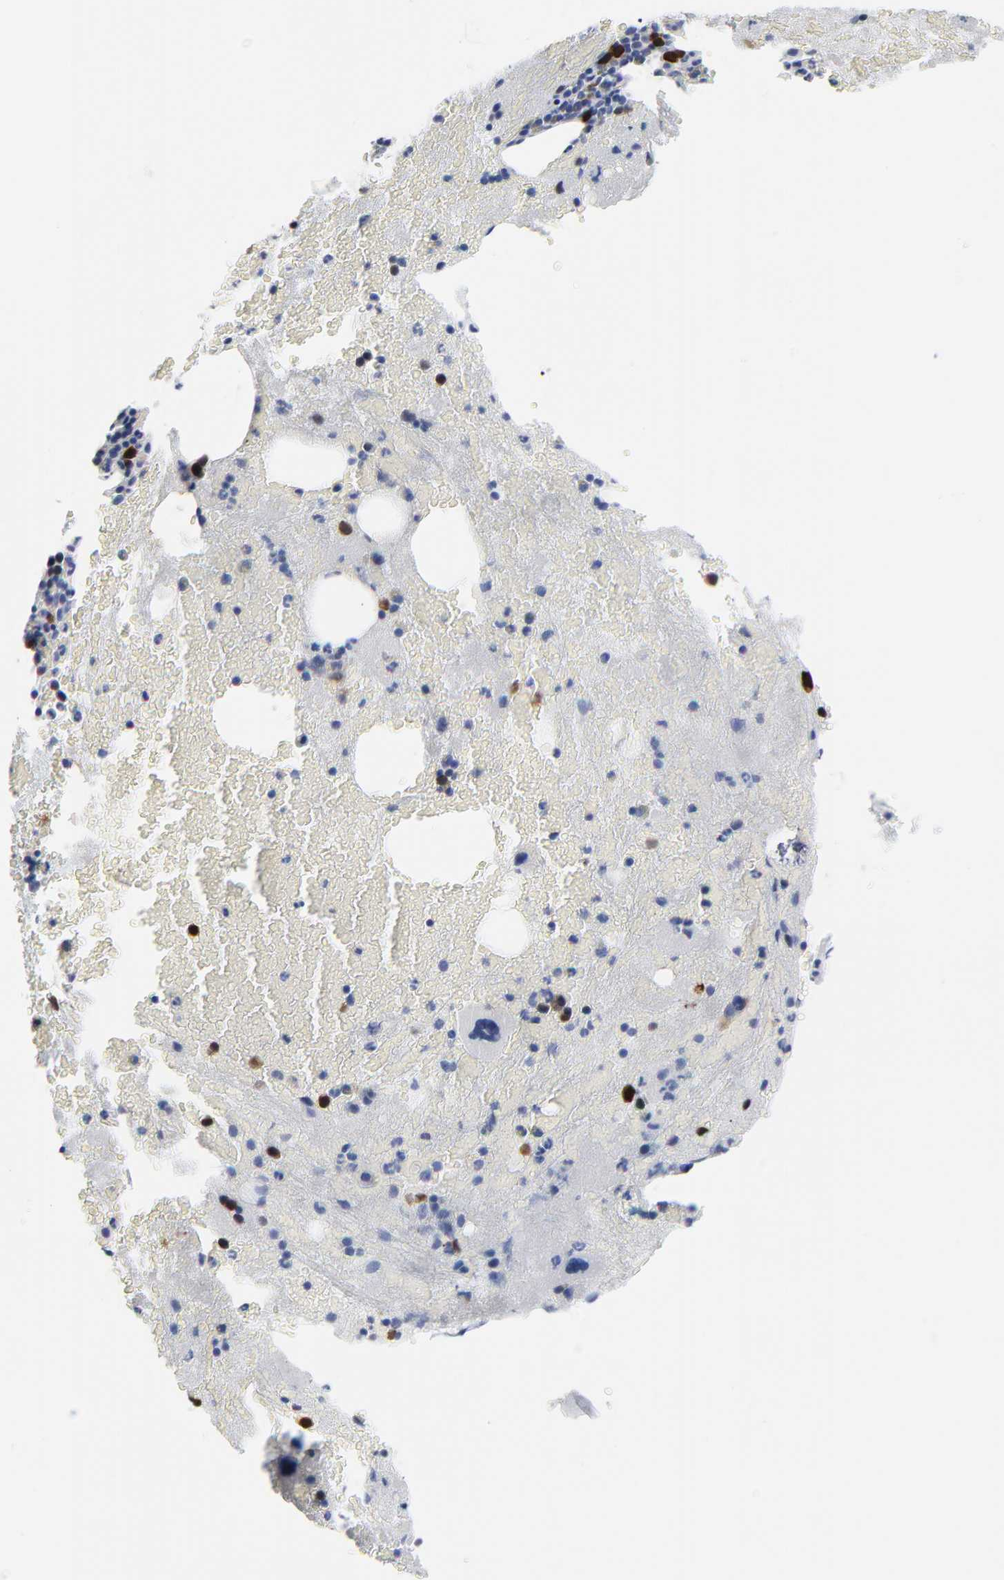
{"staining": {"intensity": "strong", "quantity": "<25%", "location": "cytoplasmic/membranous,nuclear"}, "tissue": "bone marrow", "cell_type": "Hematopoietic cells", "image_type": "normal", "snomed": [{"axis": "morphology", "description": "Normal tissue, NOS"}, {"axis": "topography", "description": "Bone marrow"}], "caption": "Brown immunohistochemical staining in normal bone marrow shows strong cytoplasmic/membranous,nuclear positivity in approximately <25% of hematopoietic cells.", "gene": "CDK1", "patient": {"sex": "male", "age": 76}}